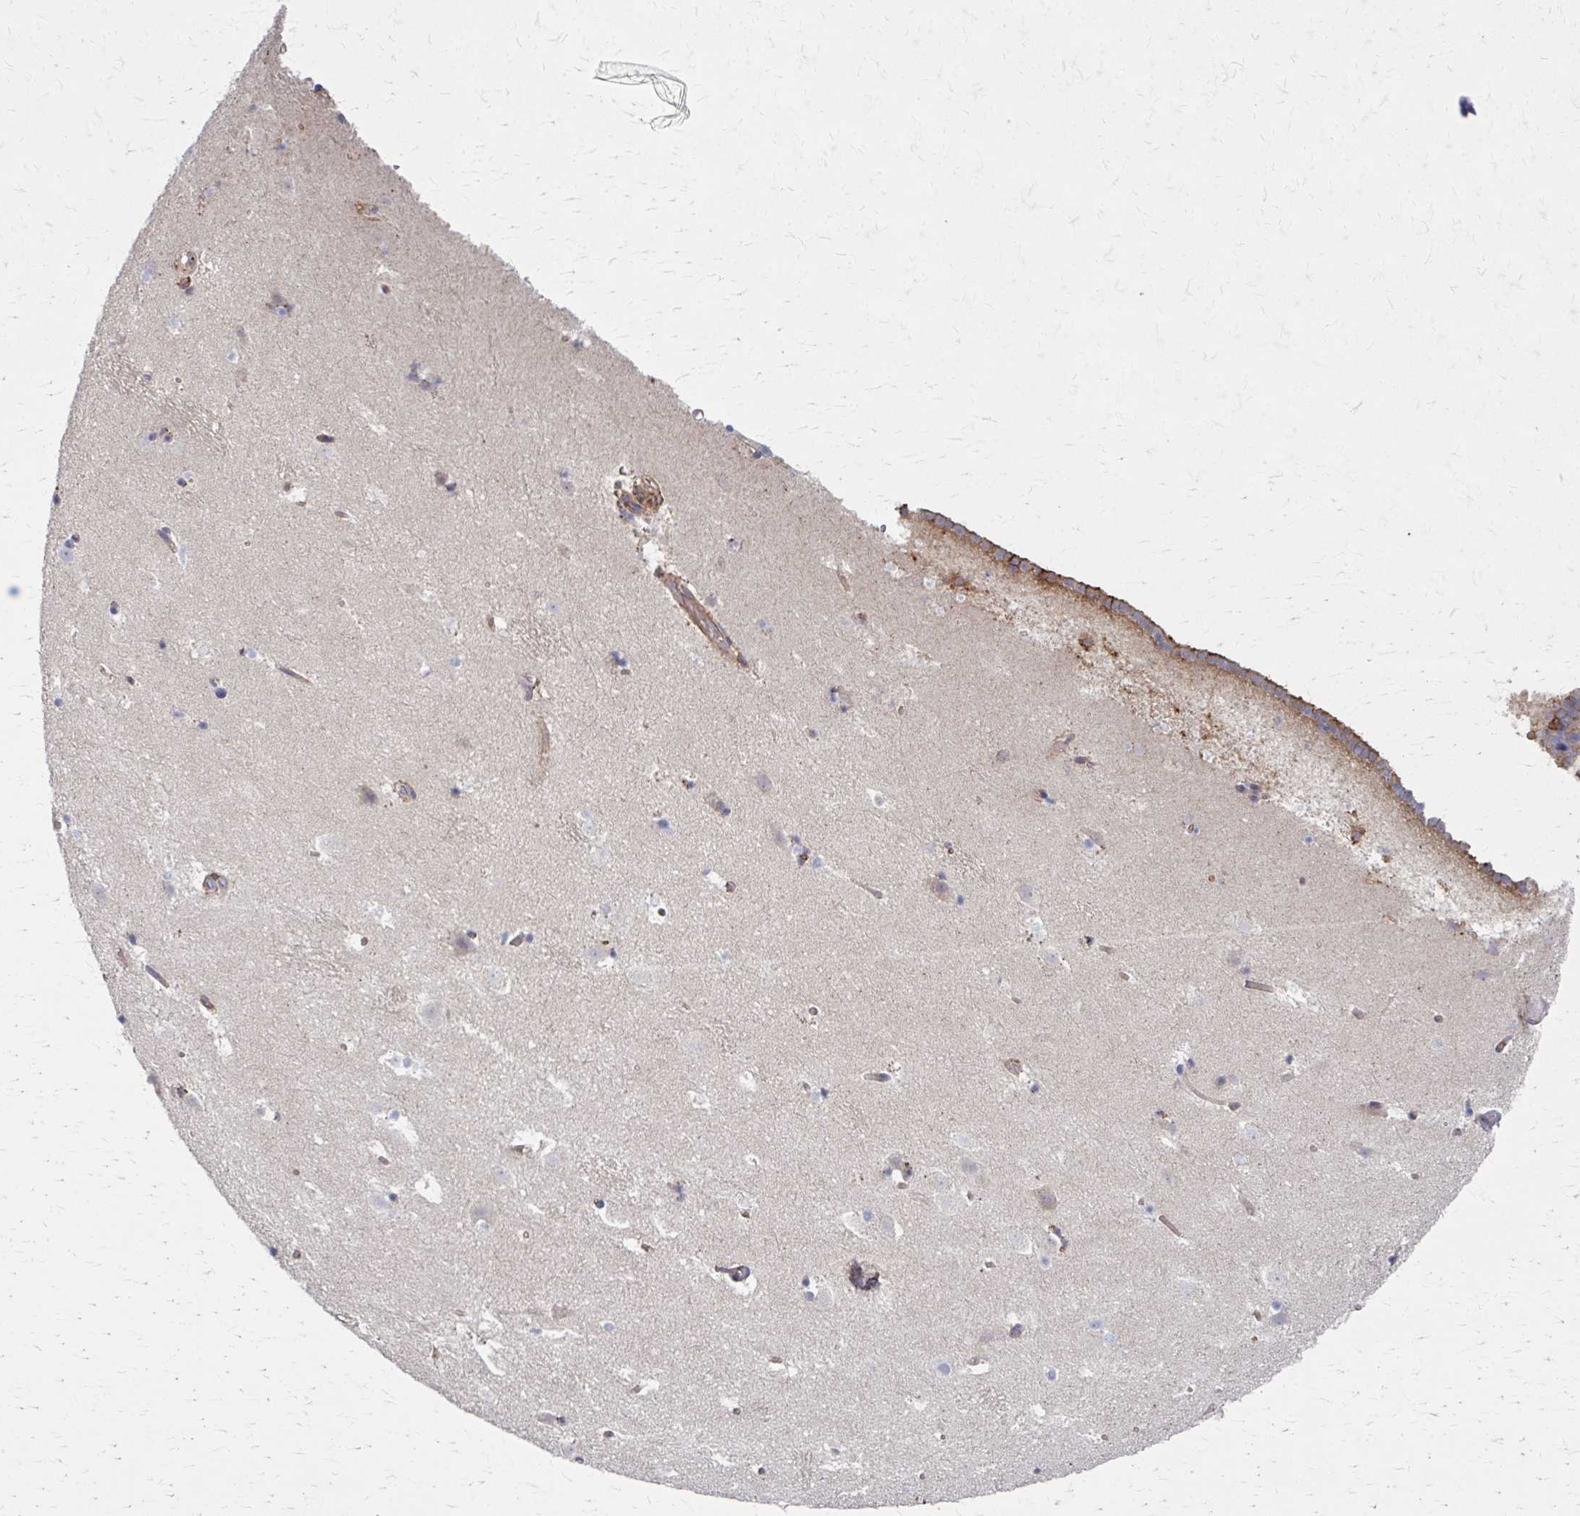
{"staining": {"intensity": "negative", "quantity": "none", "location": "none"}, "tissue": "caudate", "cell_type": "Glial cells", "image_type": "normal", "snomed": [{"axis": "morphology", "description": "Normal tissue, NOS"}, {"axis": "topography", "description": "Lateral ventricle wall"}], "caption": "A micrograph of caudate stained for a protein displays no brown staining in glial cells.", "gene": "MMP14", "patient": {"sex": "male", "age": 37}}